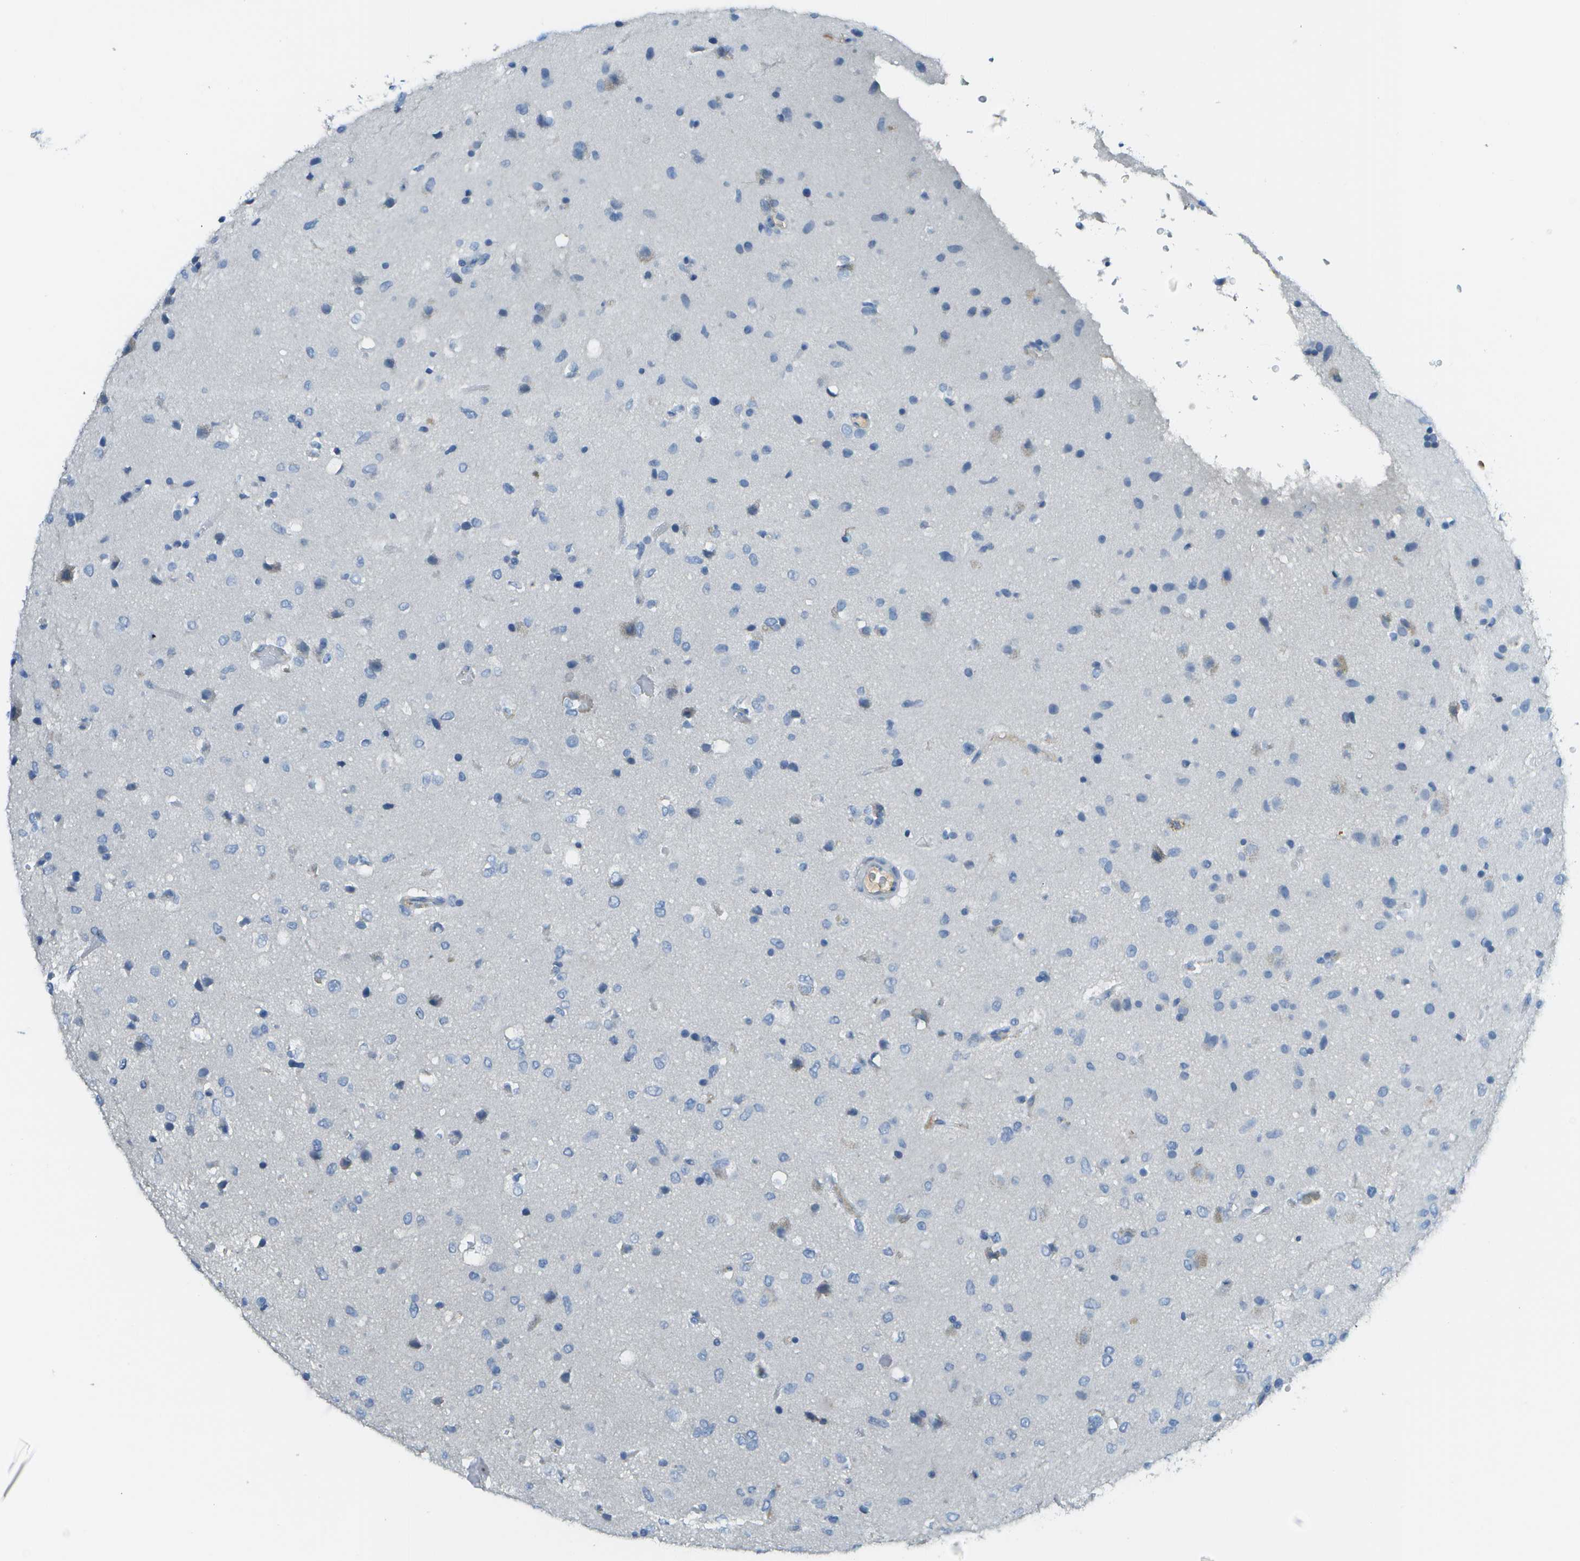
{"staining": {"intensity": "weak", "quantity": "<25%", "location": "cytoplasmic/membranous"}, "tissue": "glioma", "cell_type": "Tumor cells", "image_type": "cancer", "snomed": [{"axis": "morphology", "description": "Glioma, malignant, Low grade"}, {"axis": "topography", "description": "Brain"}], "caption": "A high-resolution histopathology image shows immunohistochemistry staining of glioma, which displays no significant positivity in tumor cells.", "gene": "C1S", "patient": {"sex": "male", "age": 77}}